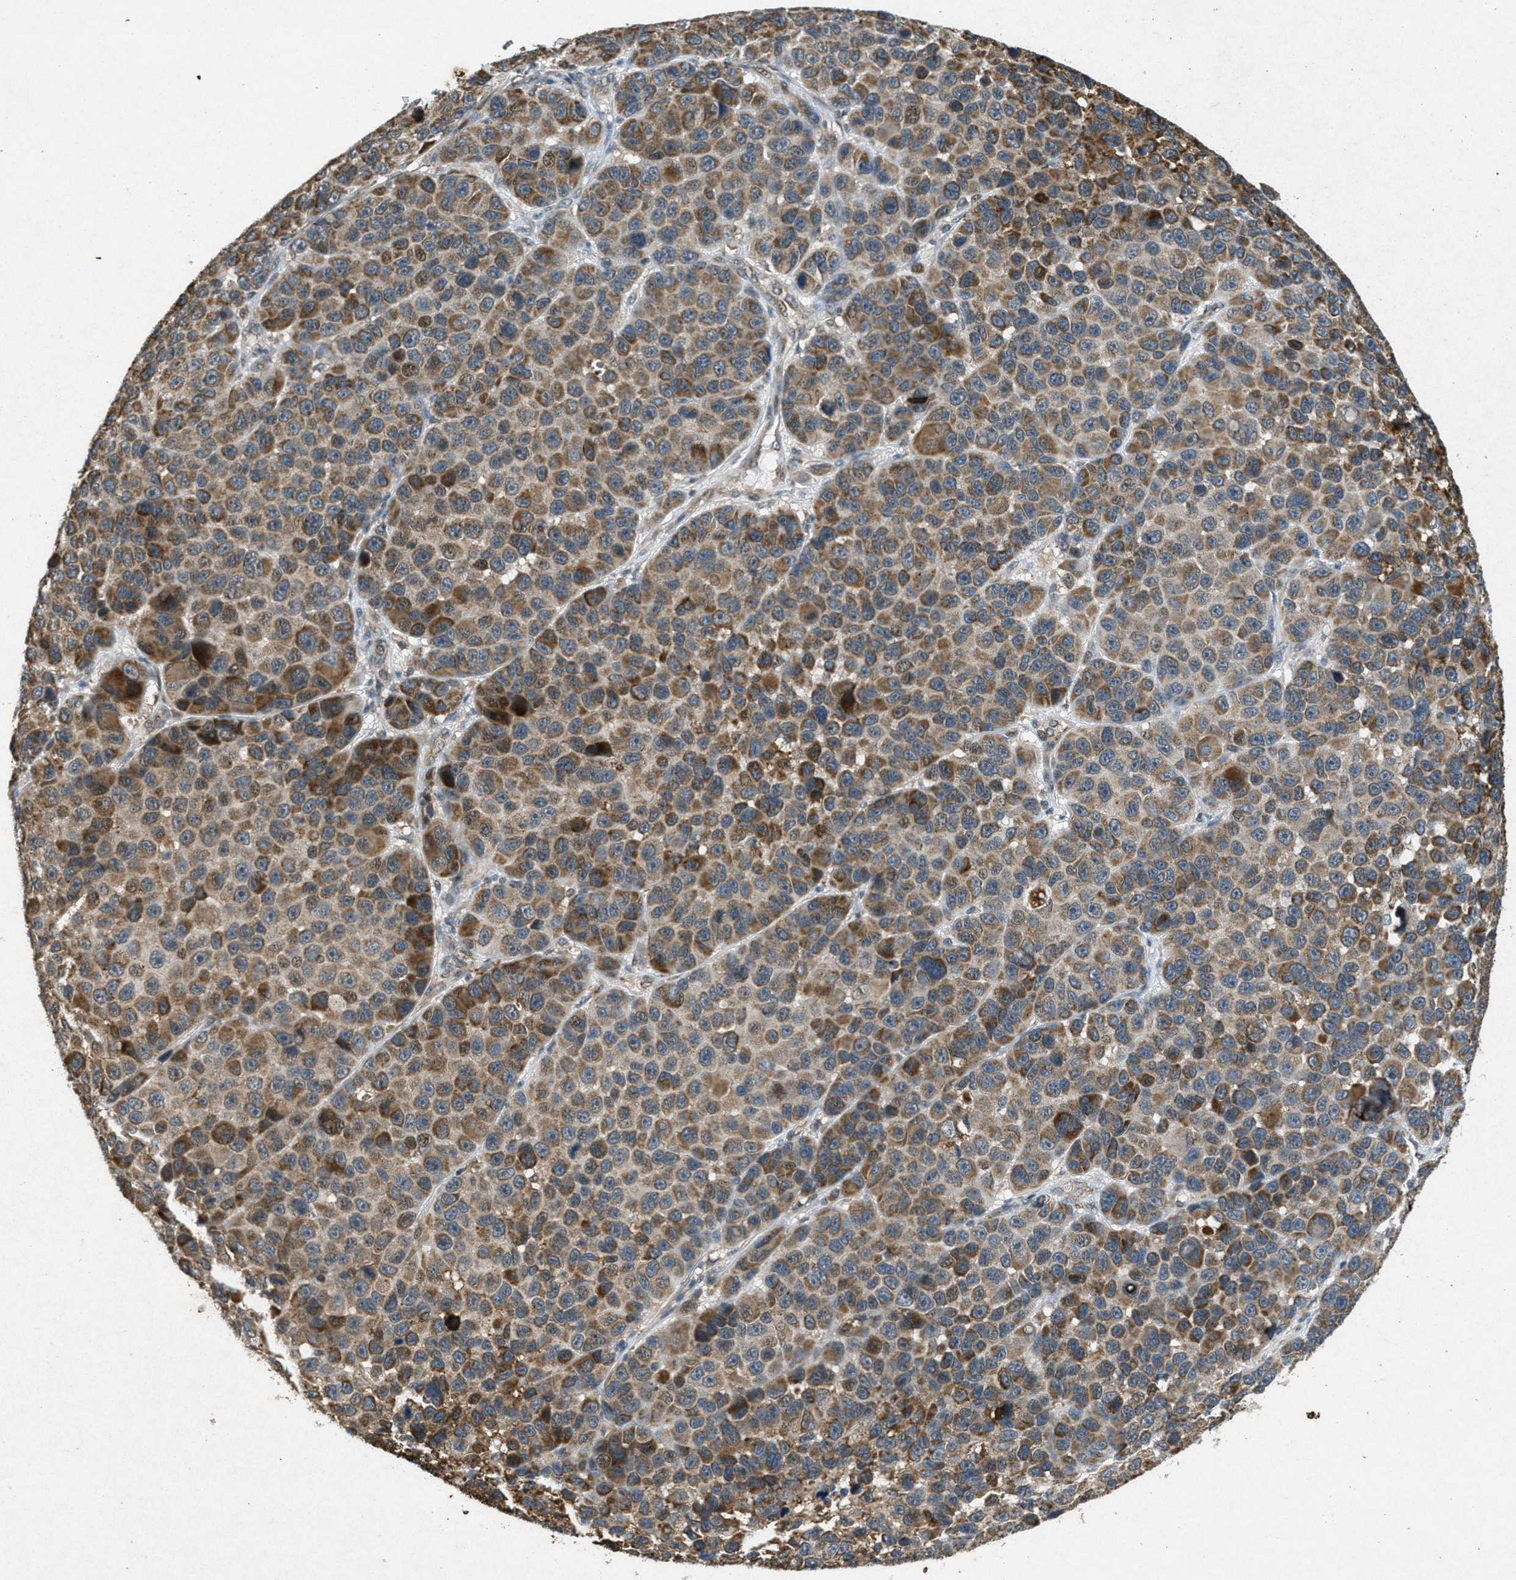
{"staining": {"intensity": "moderate", "quantity": ">75%", "location": "cytoplasmic/membranous"}, "tissue": "melanoma", "cell_type": "Tumor cells", "image_type": "cancer", "snomed": [{"axis": "morphology", "description": "Malignant melanoma, NOS"}, {"axis": "topography", "description": "Skin"}], "caption": "Human malignant melanoma stained for a protein (brown) shows moderate cytoplasmic/membranous positive positivity in about >75% of tumor cells.", "gene": "PPP1R15A", "patient": {"sex": "male", "age": 53}}